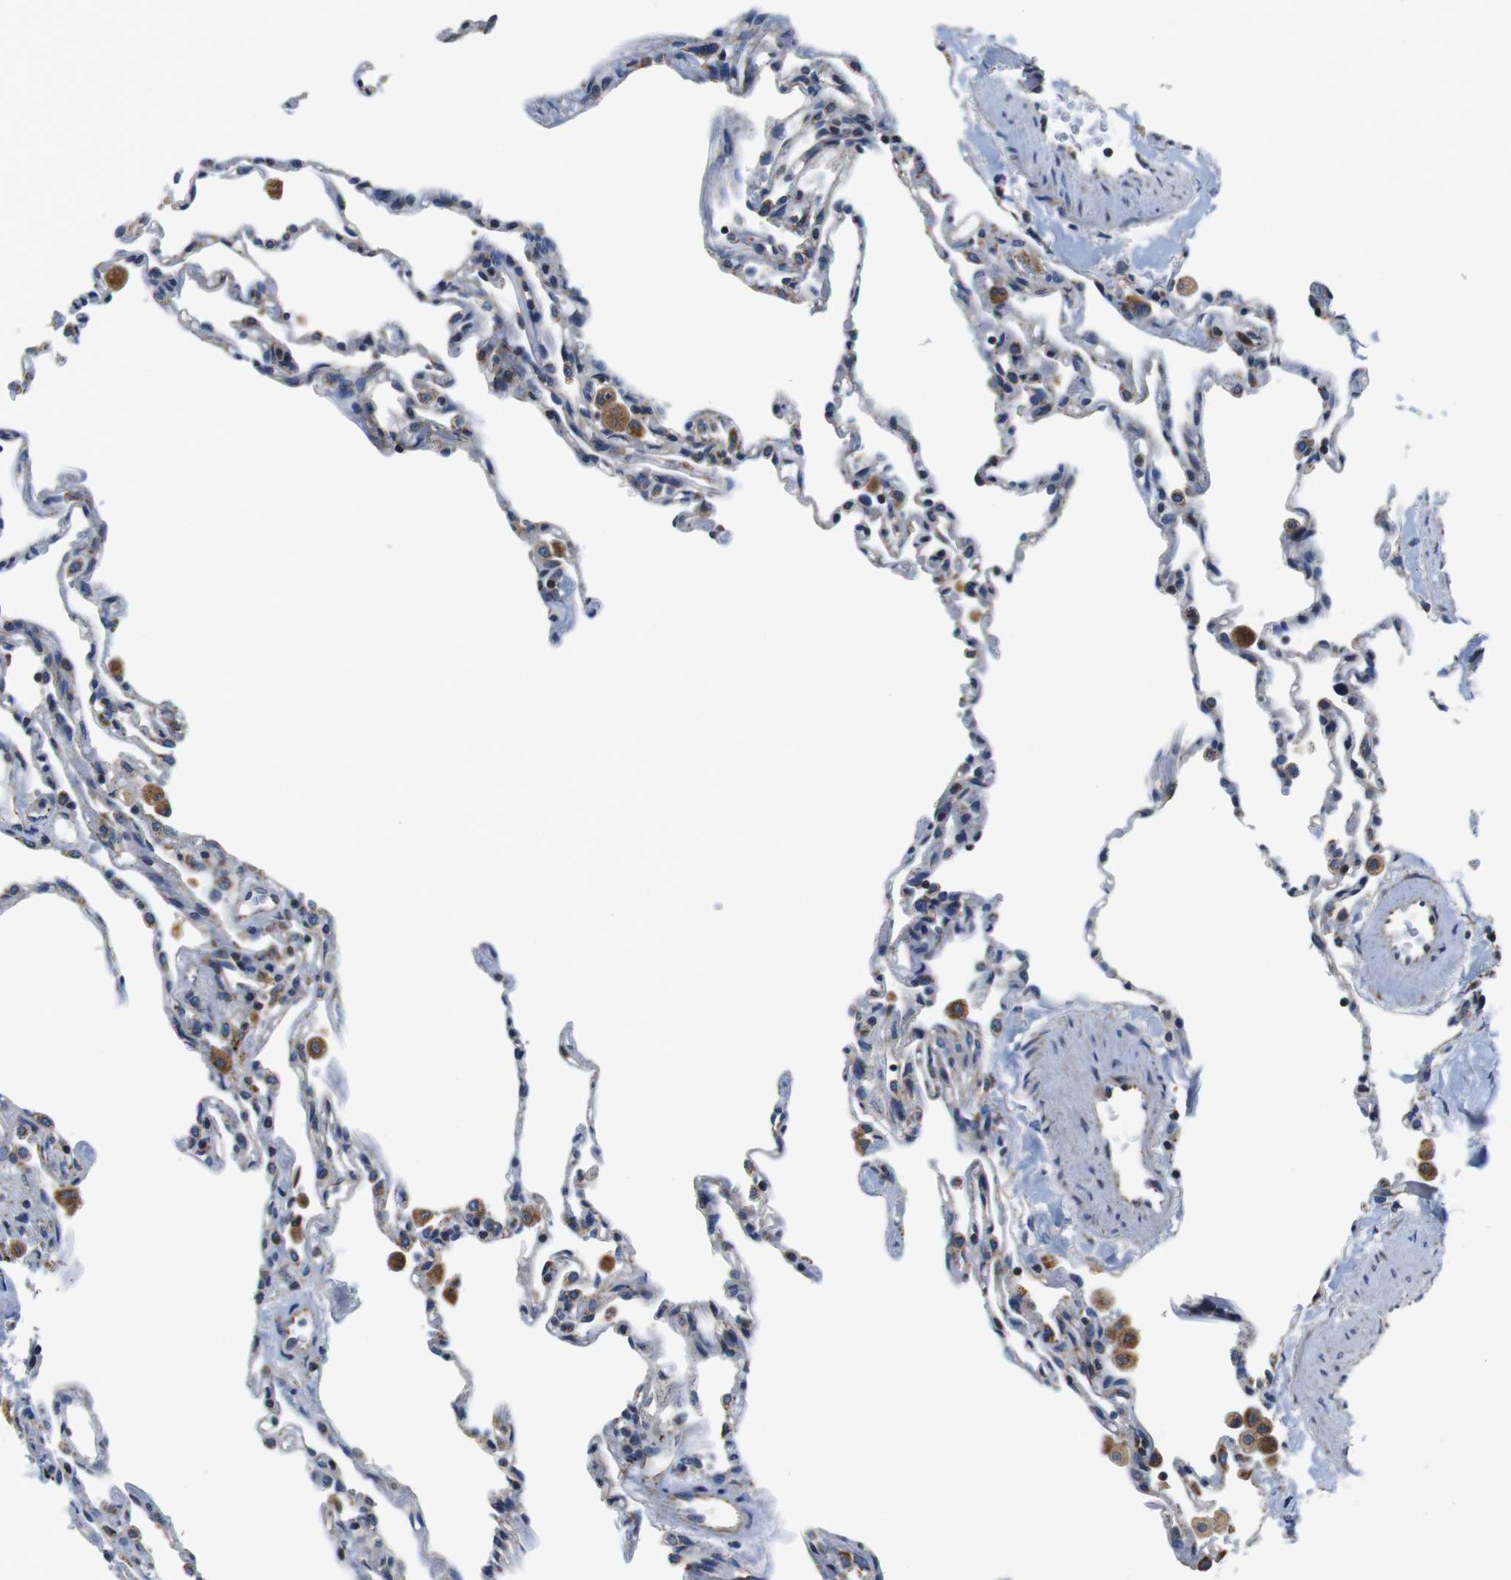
{"staining": {"intensity": "negative", "quantity": "none", "location": "none"}, "tissue": "lung", "cell_type": "Alveolar cells", "image_type": "normal", "snomed": [{"axis": "morphology", "description": "Normal tissue, NOS"}, {"axis": "topography", "description": "Lung"}], "caption": "This is an immunohistochemistry (IHC) histopathology image of benign lung. There is no expression in alveolar cells.", "gene": "LRP4", "patient": {"sex": "male", "age": 59}}